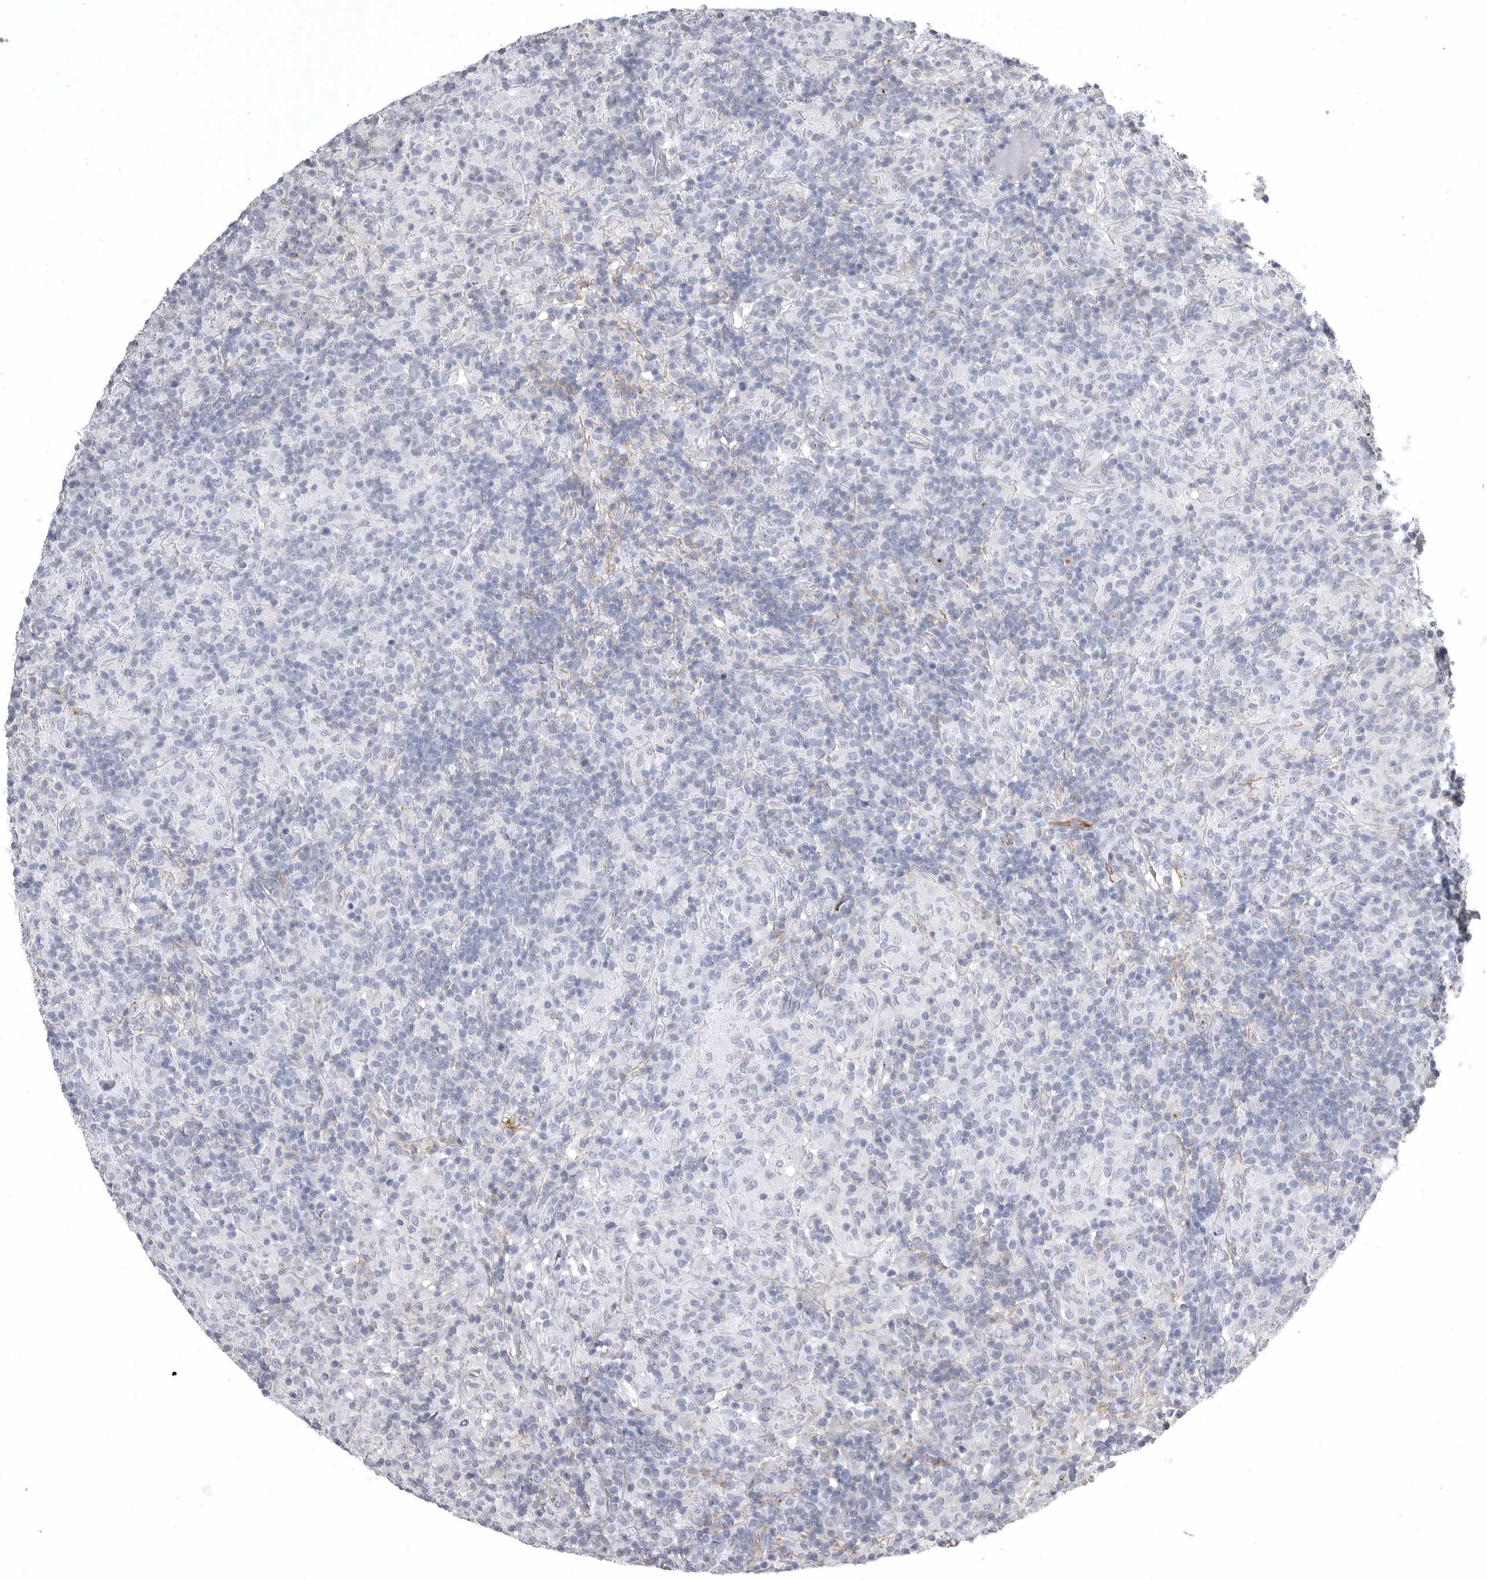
{"staining": {"intensity": "negative", "quantity": "none", "location": "none"}, "tissue": "lymphoma", "cell_type": "Tumor cells", "image_type": "cancer", "snomed": [{"axis": "morphology", "description": "Hodgkin's disease, NOS"}, {"axis": "topography", "description": "Lymph node"}], "caption": "A histopathology image of human Hodgkin's disease is negative for staining in tumor cells.", "gene": "AOC3", "patient": {"sex": "male", "age": 70}}